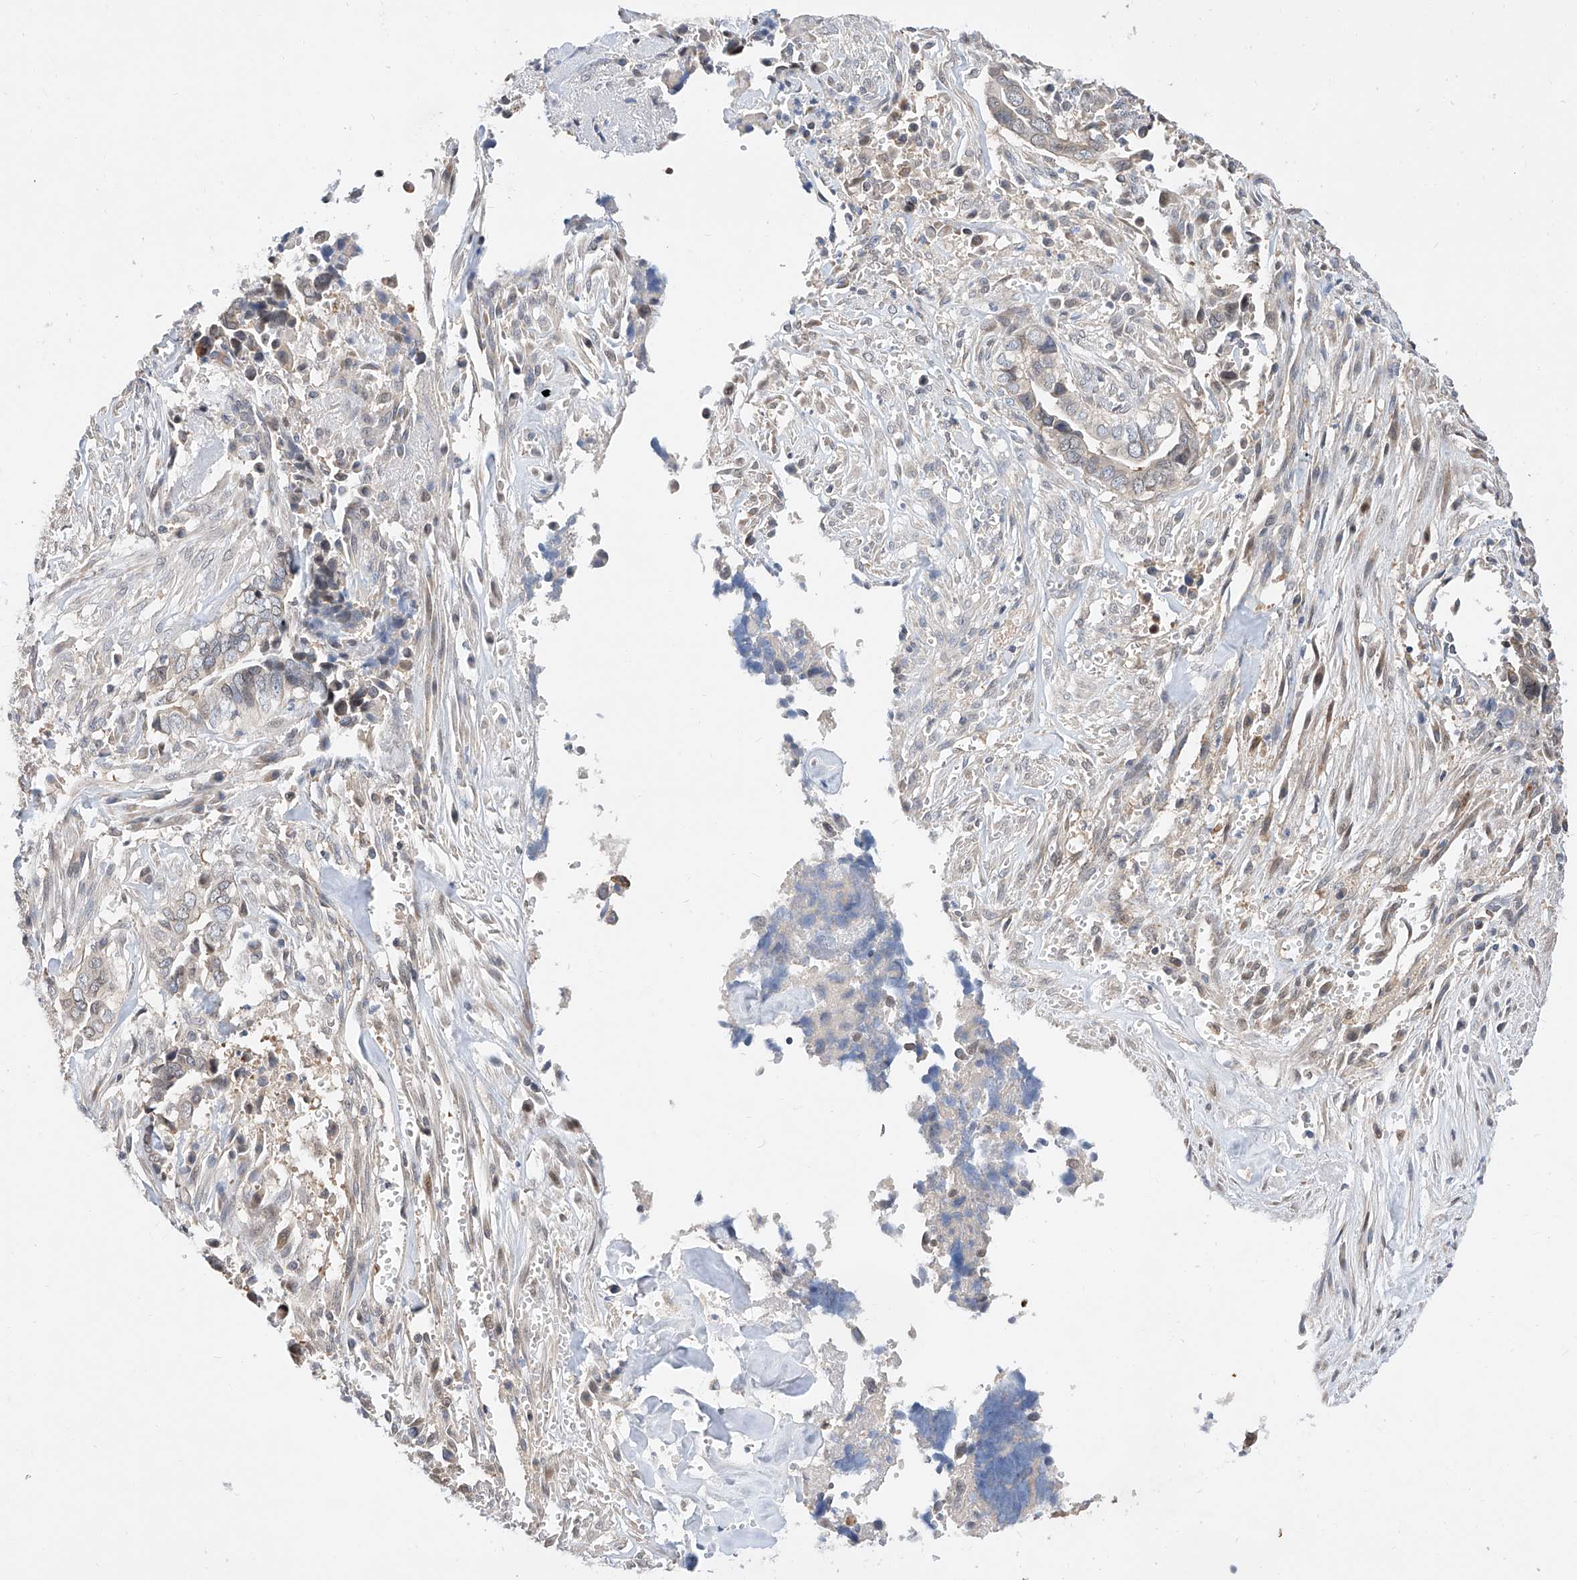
{"staining": {"intensity": "negative", "quantity": "none", "location": "none"}, "tissue": "liver cancer", "cell_type": "Tumor cells", "image_type": "cancer", "snomed": [{"axis": "morphology", "description": "Cholangiocarcinoma"}, {"axis": "topography", "description": "Liver"}], "caption": "An immunohistochemistry (IHC) histopathology image of cholangiocarcinoma (liver) is shown. There is no staining in tumor cells of cholangiocarcinoma (liver).", "gene": "DIRAS3", "patient": {"sex": "female", "age": 79}}